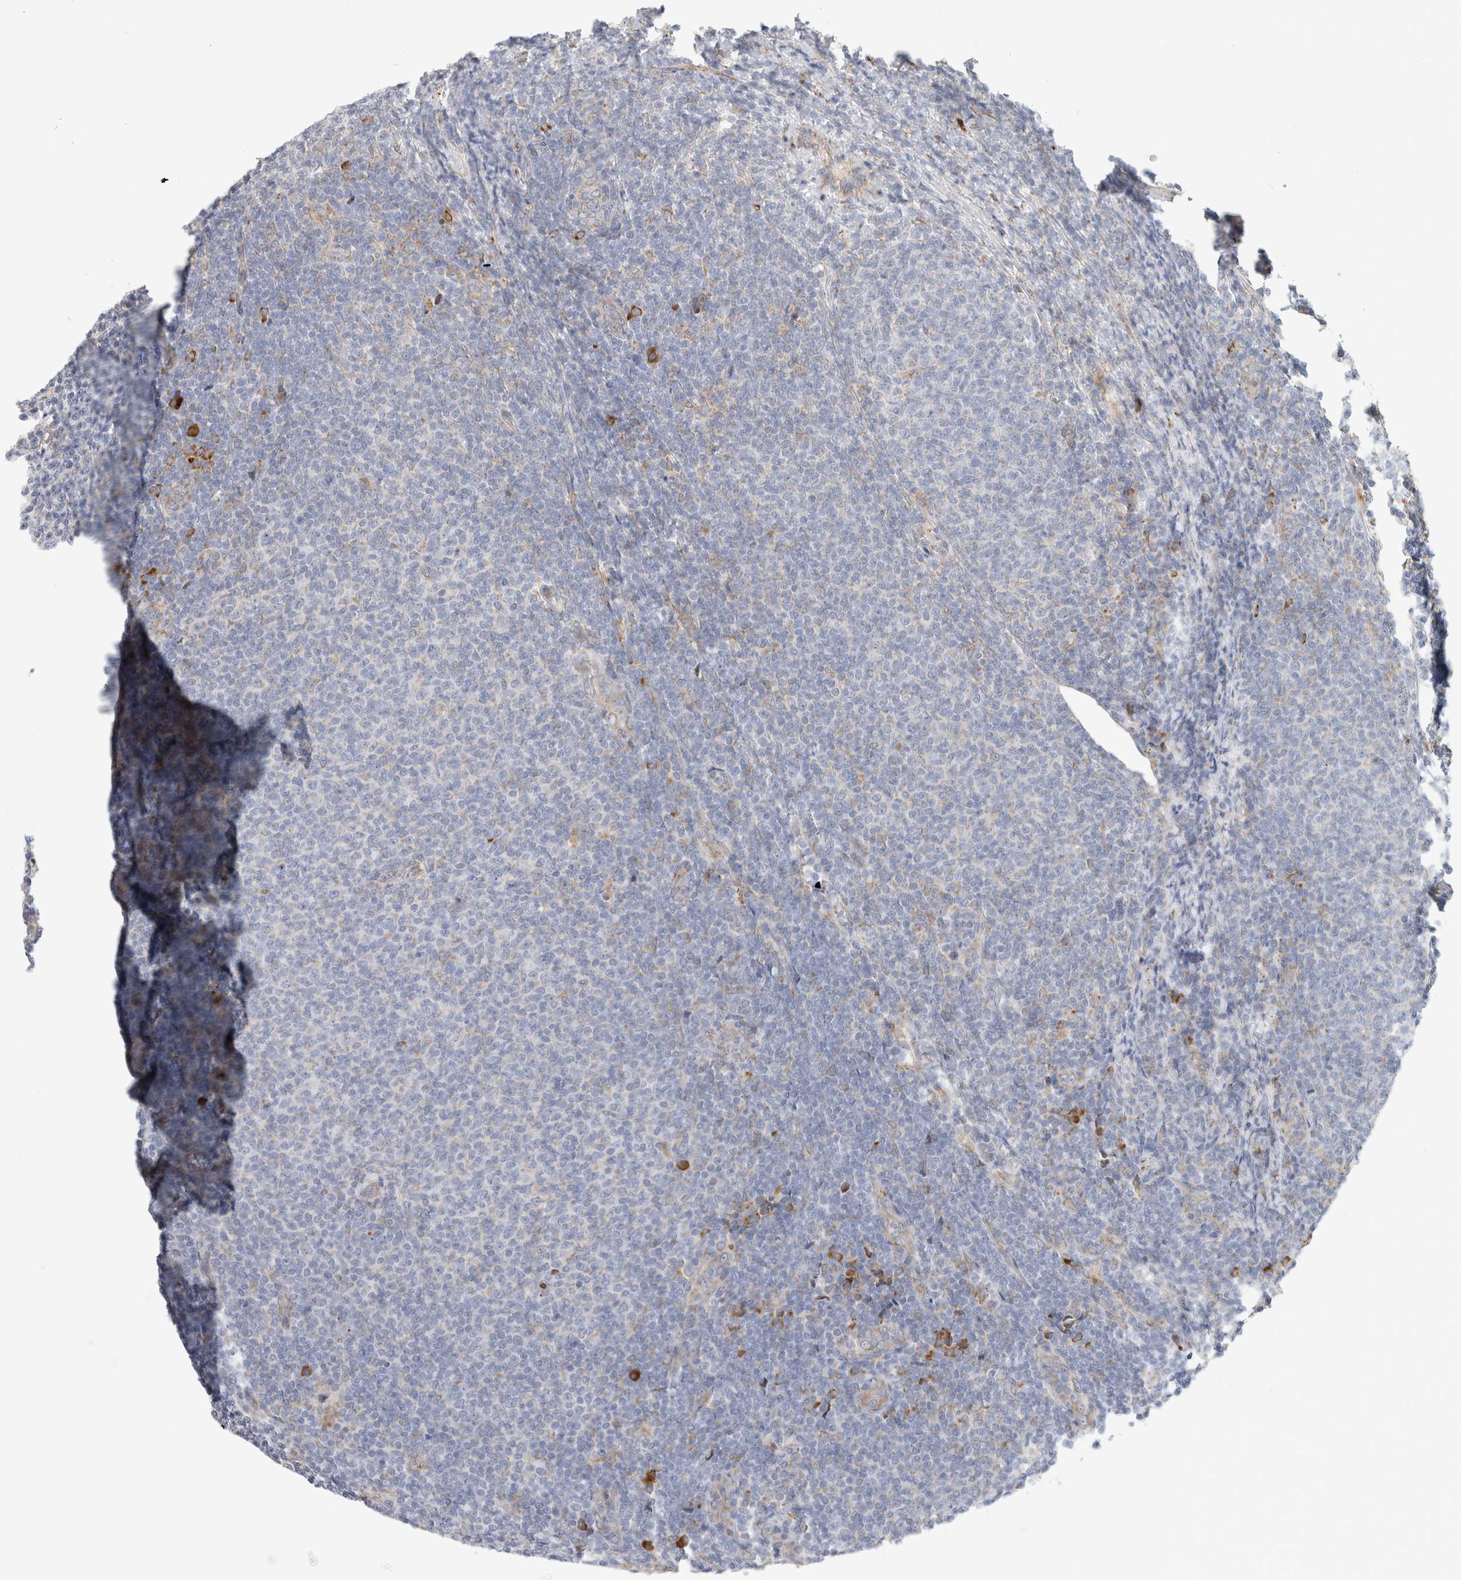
{"staining": {"intensity": "negative", "quantity": "none", "location": "none"}, "tissue": "lymphoma", "cell_type": "Tumor cells", "image_type": "cancer", "snomed": [{"axis": "morphology", "description": "Malignant lymphoma, non-Hodgkin's type, Low grade"}, {"axis": "topography", "description": "Lymph node"}], "caption": "Lymphoma stained for a protein using immunohistochemistry (IHC) reveals no positivity tumor cells.", "gene": "RPN2", "patient": {"sex": "male", "age": 66}}